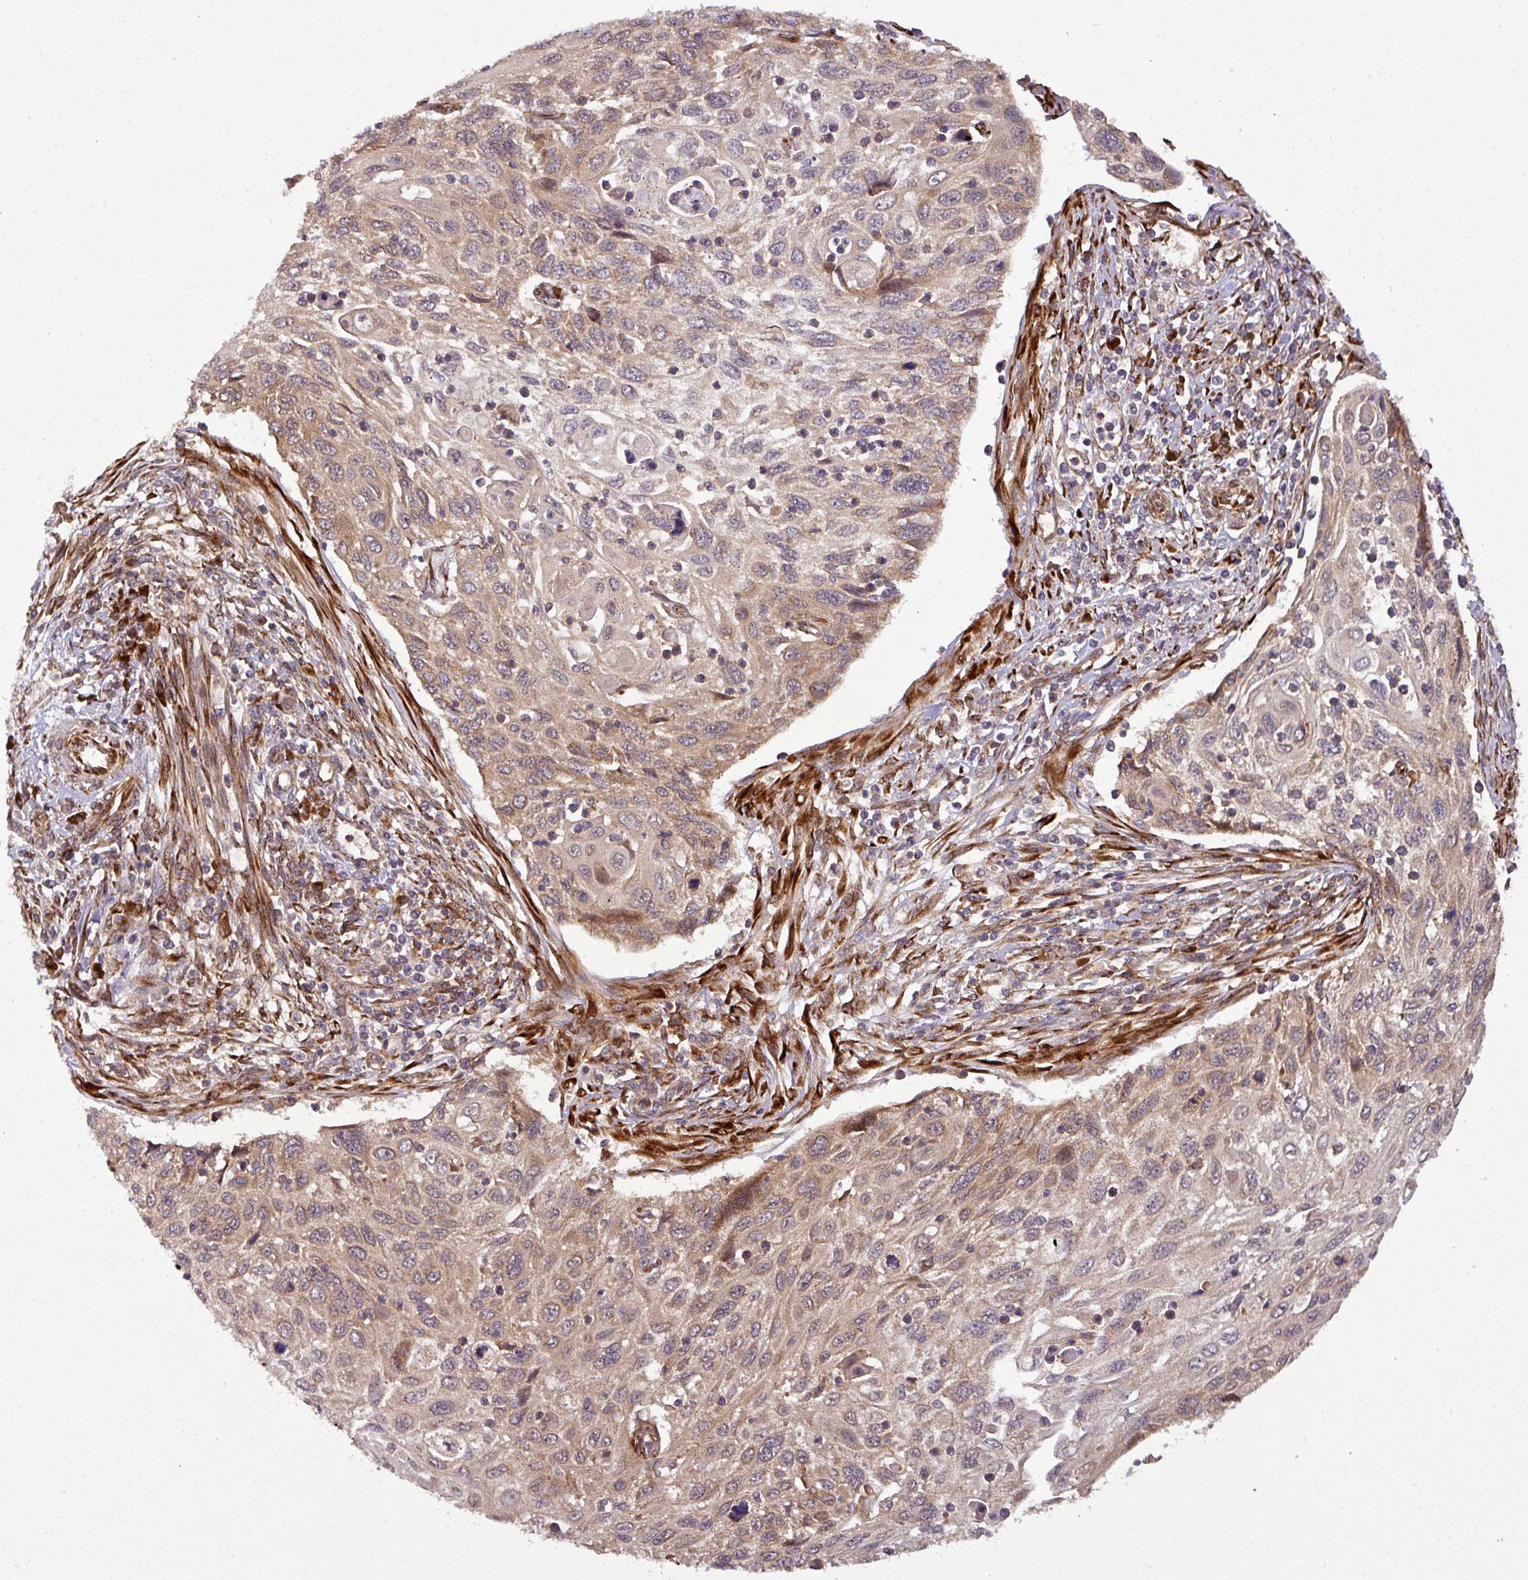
{"staining": {"intensity": "moderate", "quantity": ">75%", "location": "cytoplasmic/membranous"}, "tissue": "cervical cancer", "cell_type": "Tumor cells", "image_type": "cancer", "snomed": [{"axis": "morphology", "description": "Squamous cell carcinoma, NOS"}, {"axis": "topography", "description": "Cervix"}], "caption": "A histopathology image of cervical cancer stained for a protein shows moderate cytoplasmic/membranous brown staining in tumor cells. Immunohistochemistry (ihc) stains the protein in brown and the nuclei are stained blue.", "gene": "ART1", "patient": {"sex": "female", "age": 70}}